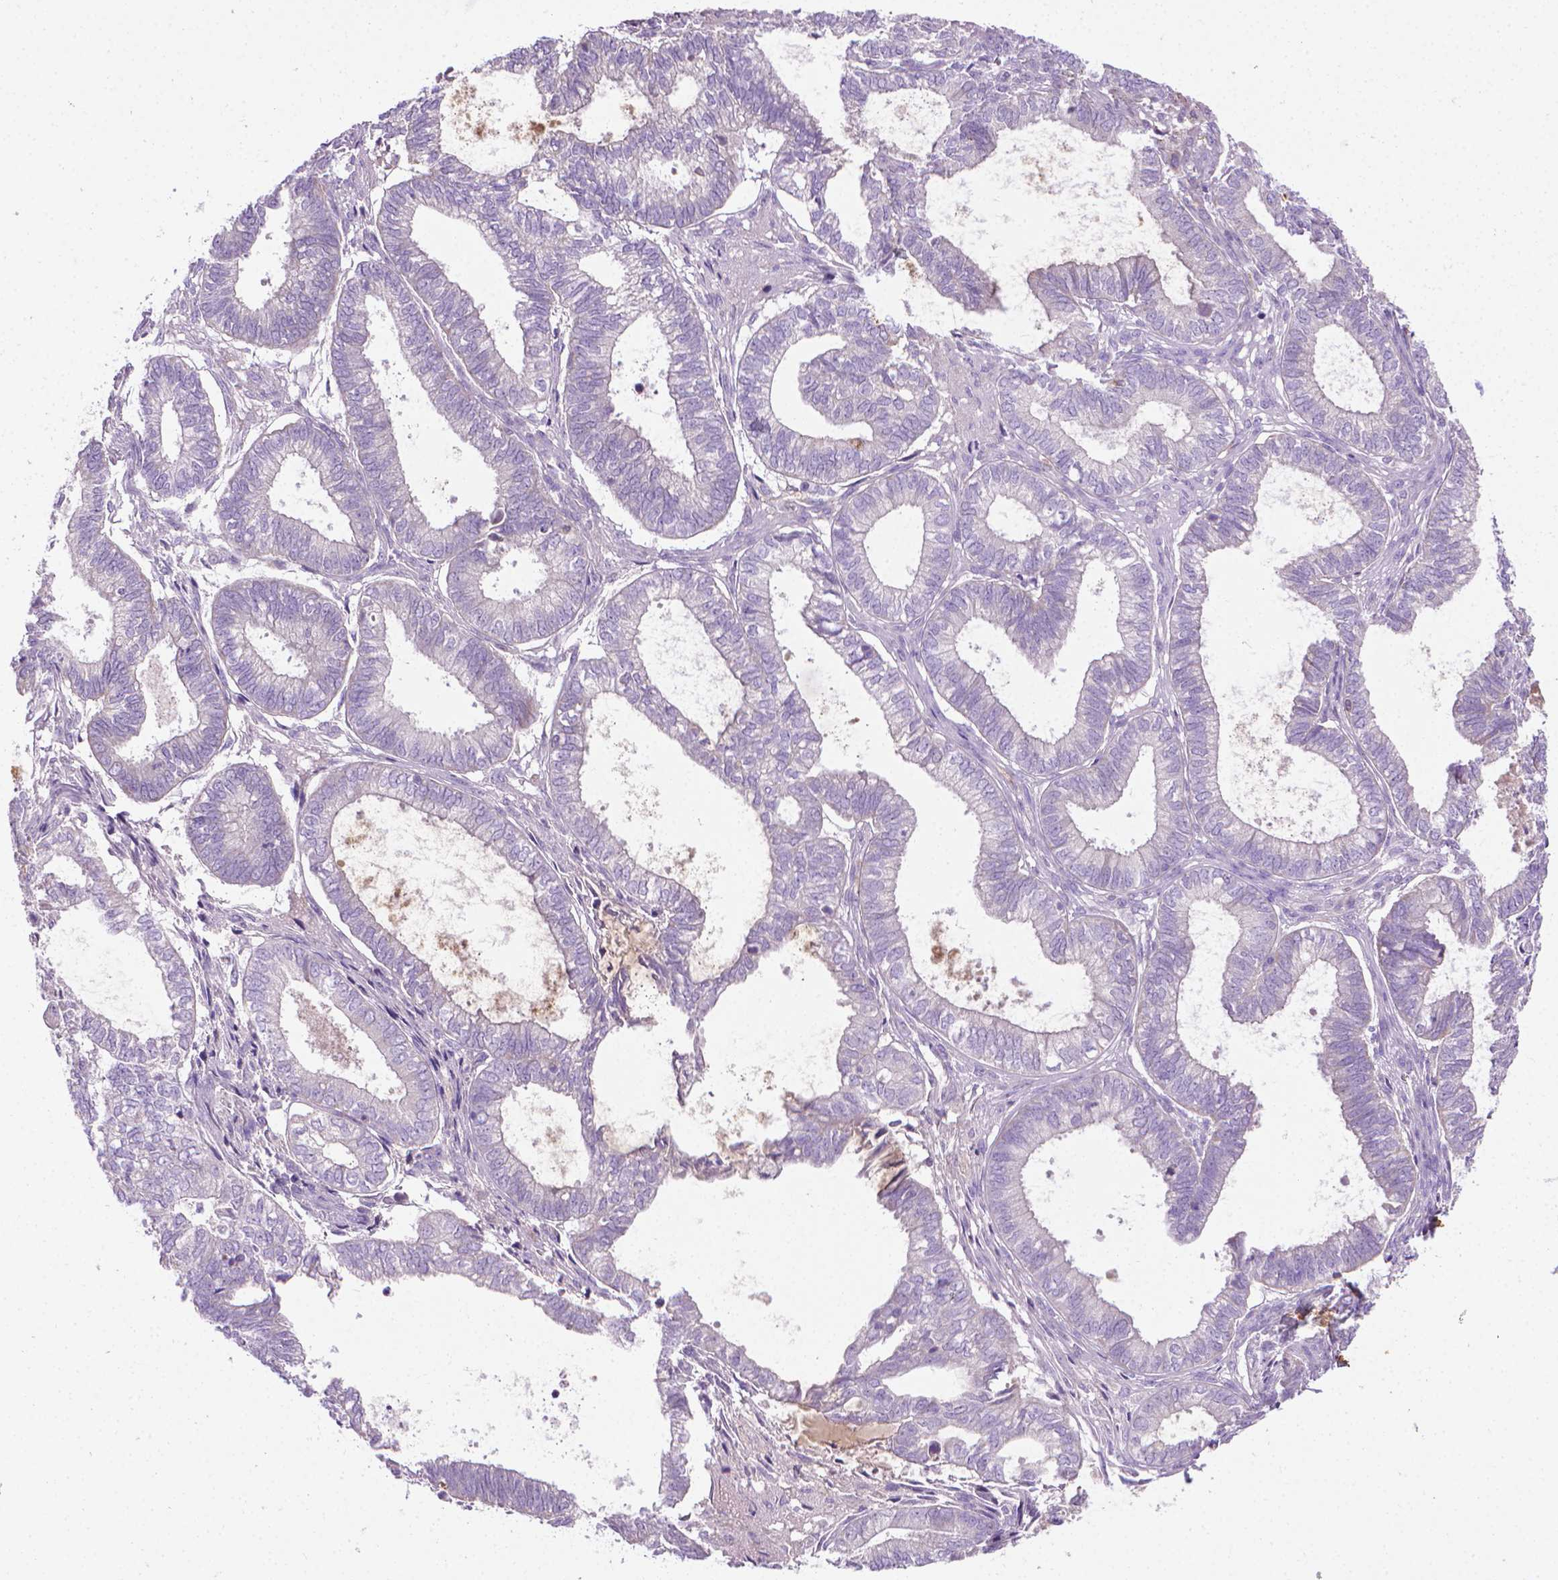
{"staining": {"intensity": "negative", "quantity": "none", "location": "none"}, "tissue": "ovarian cancer", "cell_type": "Tumor cells", "image_type": "cancer", "snomed": [{"axis": "morphology", "description": "Carcinoma, endometroid"}, {"axis": "topography", "description": "Ovary"}], "caption": "Ovarian cancer (endometroid carcinoma) stained for a protein using immunohistochemistry shows no positivity tumor cells.", "gene": "SLC51B", "patient": {"sex": "female", "age": 64}}